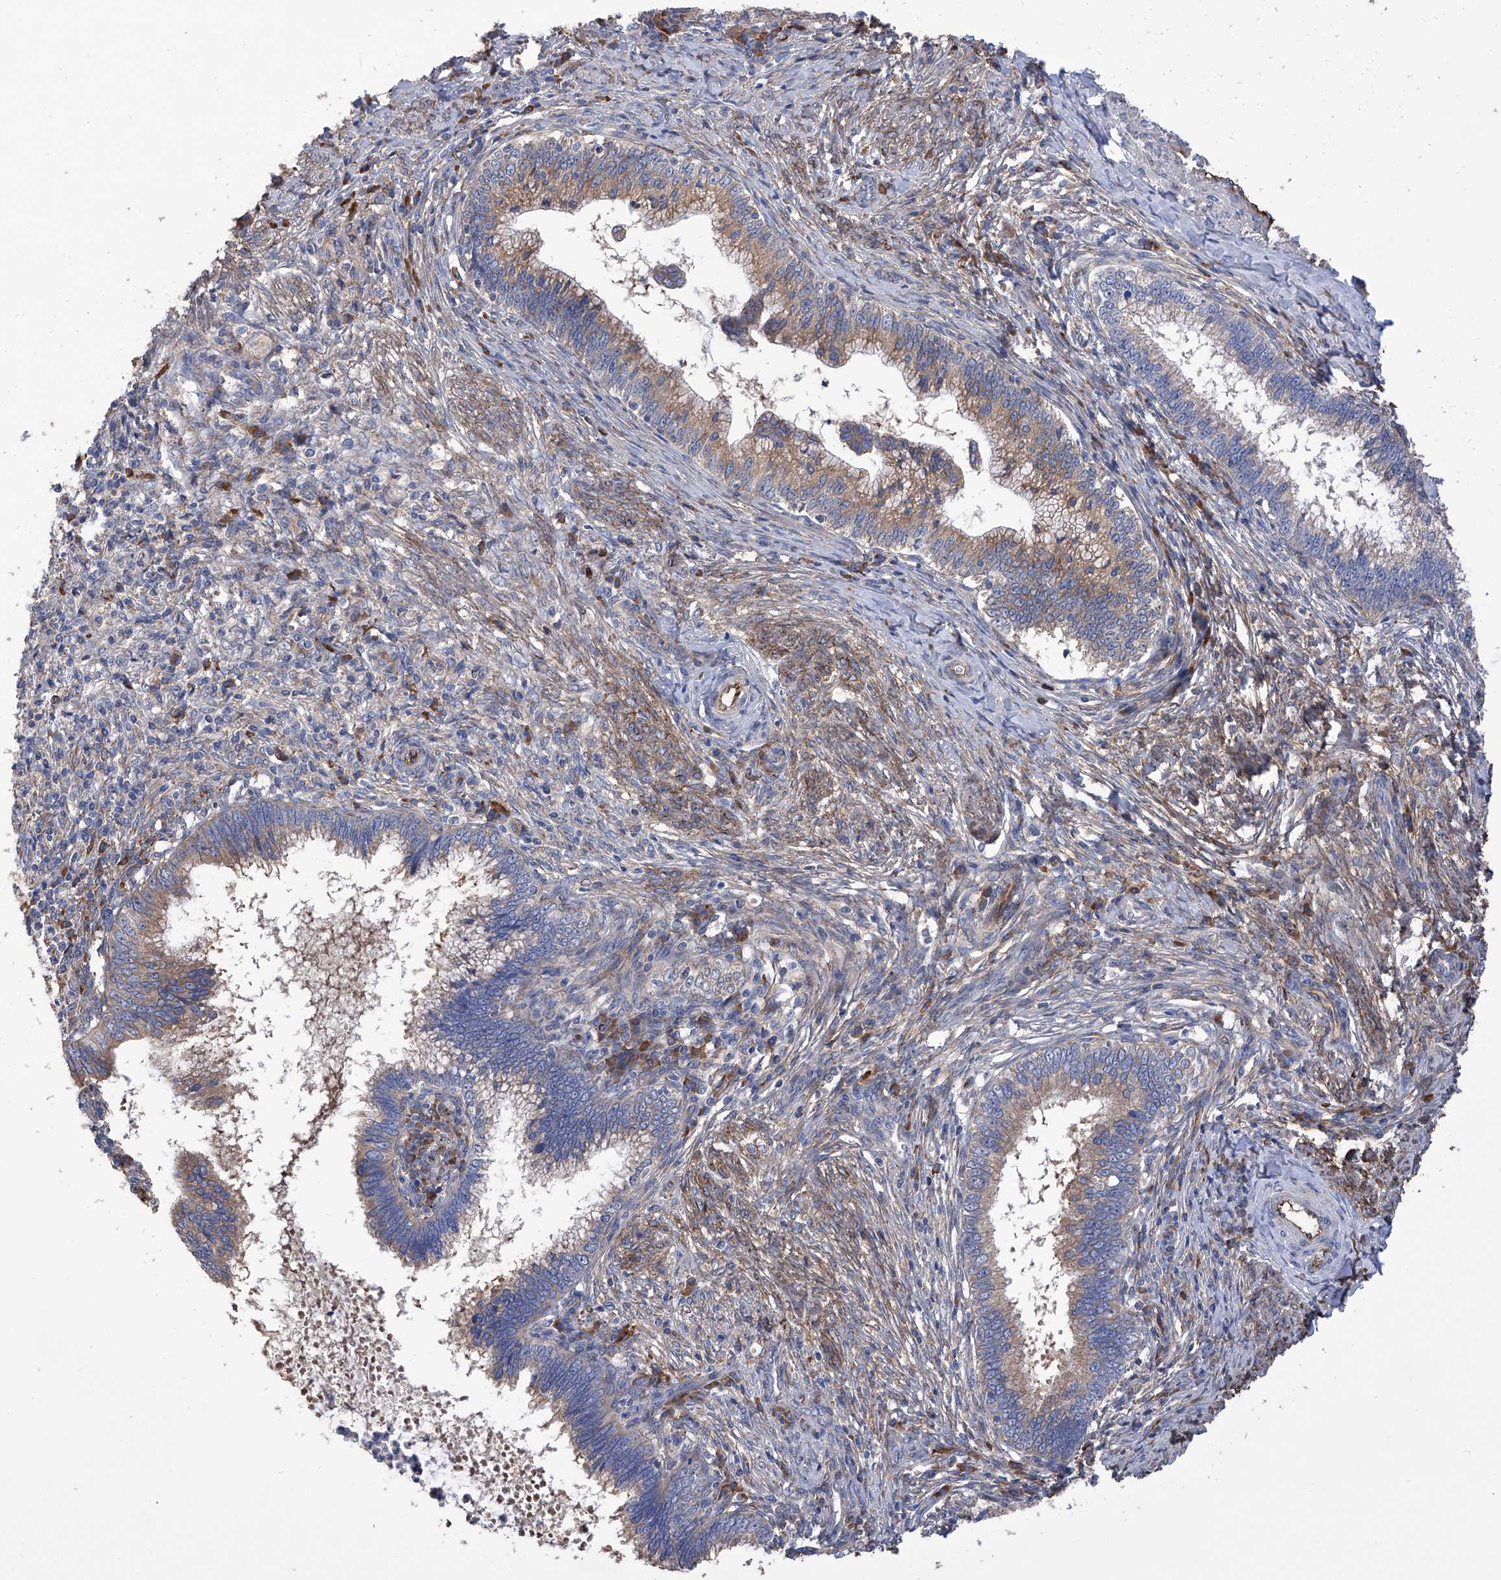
{"staining": {"intensity": "moderate", "quantity": ">75%", "location": "cytoplasmic/membranous"}, "tissue": "cervical cancer", "cell_type": "Tumor cells", "image_type": "cancer", "snomed": [{"axis": "morphology", "description": "Adenocarcinoma, NOS"}, {"axis": "topography", "description": "Cervix"}], "caption": "Human cervical adenocarcinoma stained for a protein (brown) demonstrates moderate cytoplasmic/membranous positive staining in approximately >75% of tumor cells.", "gene": "INPP5B", "patient": {"sex": "female", "age": 36}}